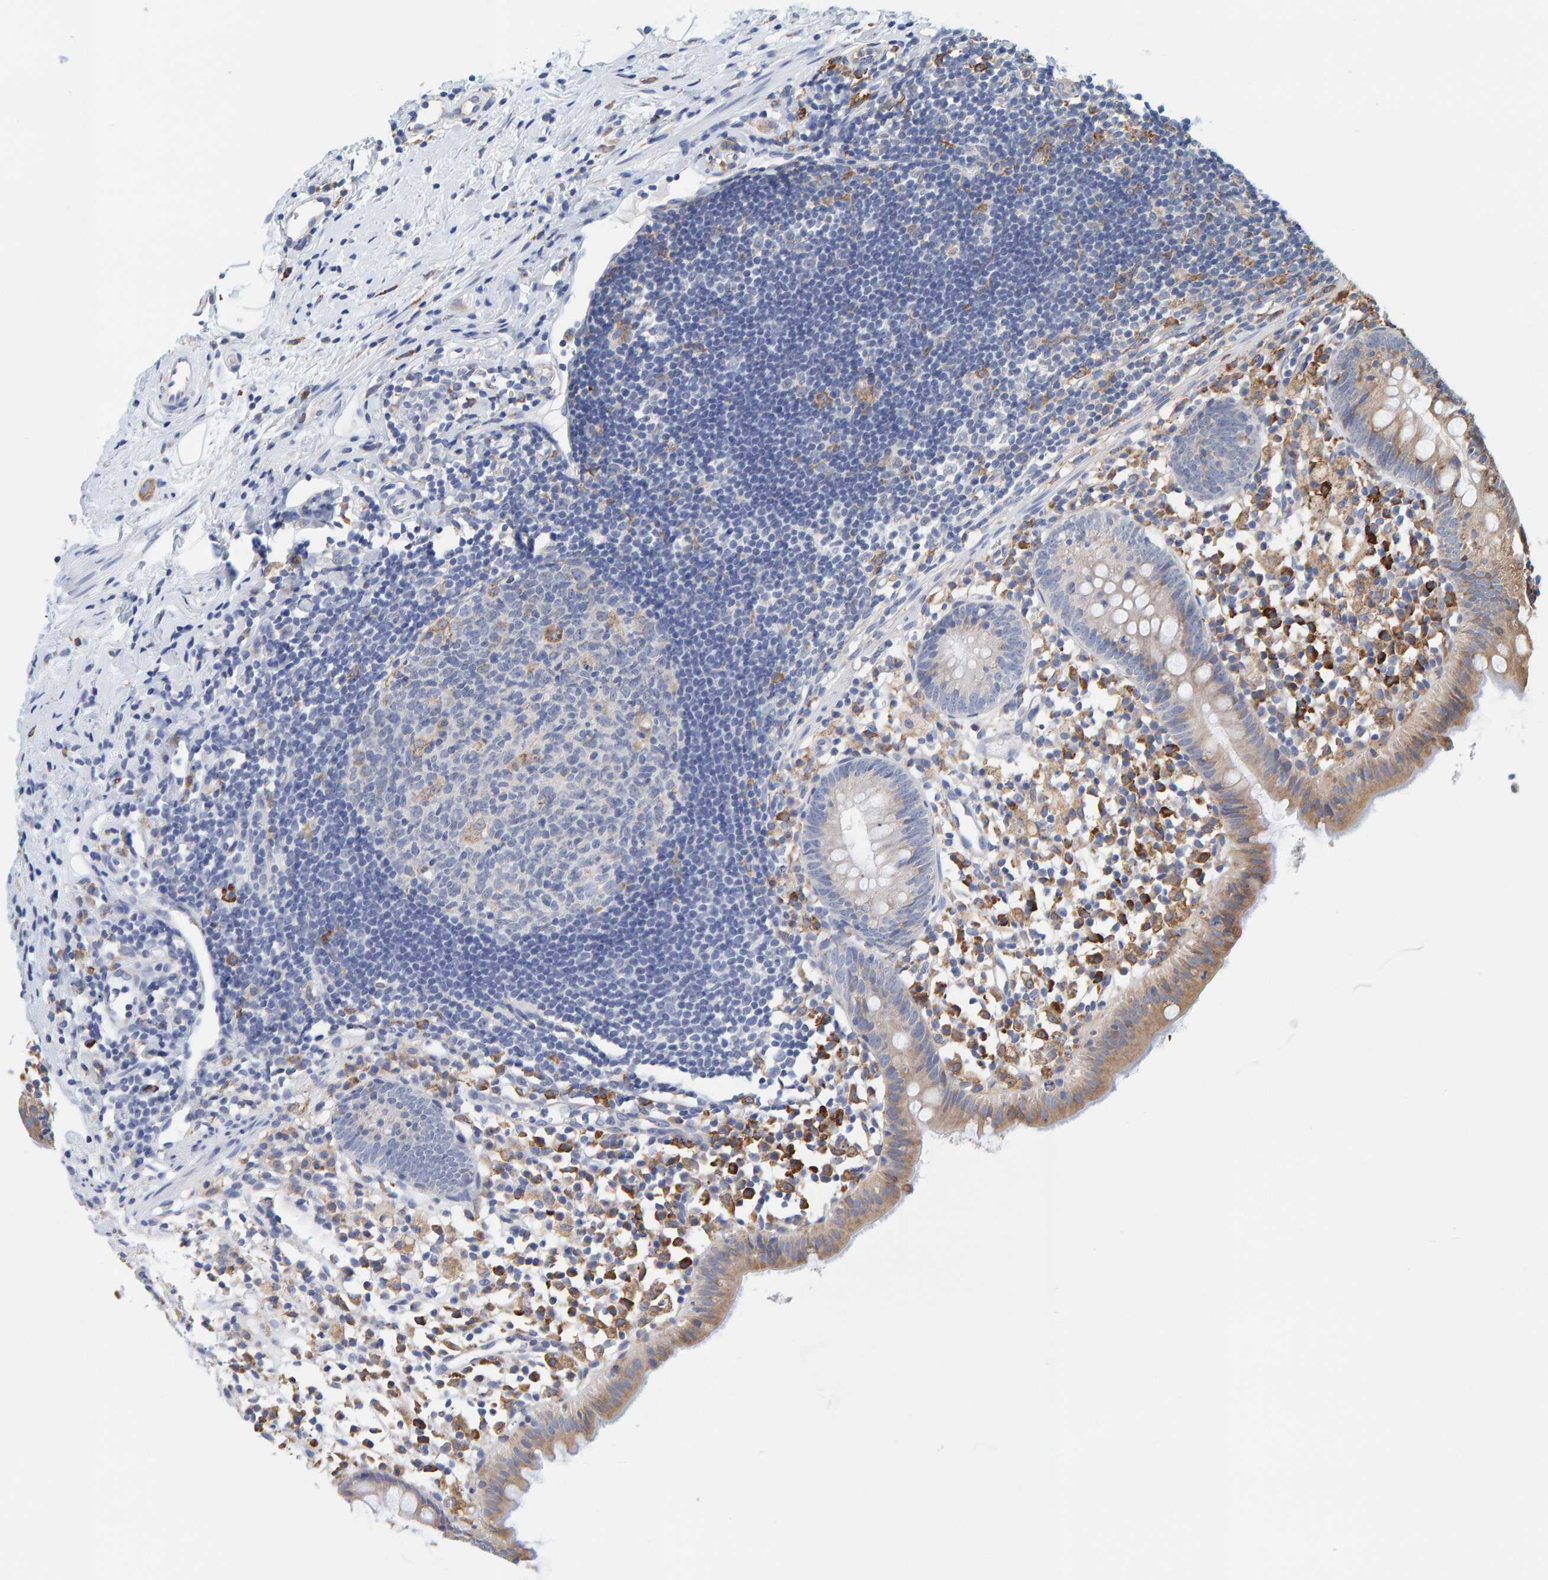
{"staining": {"intensity": "moderate", "quantity": "<25%", "location": "cytoplasmic/membranous"}, "tissue": "appendix", "cell_type": "Glandular cells", "image_type": "normal", "snomed": [{"axis": "morphology", "description": "Normal tissue, NOS"}, {"axis": "topography", "description": "Appendix"}], "caption": "Protein expression by IHC shows moderate cytoplasmic/membranous staining in approximately <25% of glandular cells in benign appendix.", "gene": "SGPL1", "patient": {"sex": "female", "age": 20}}